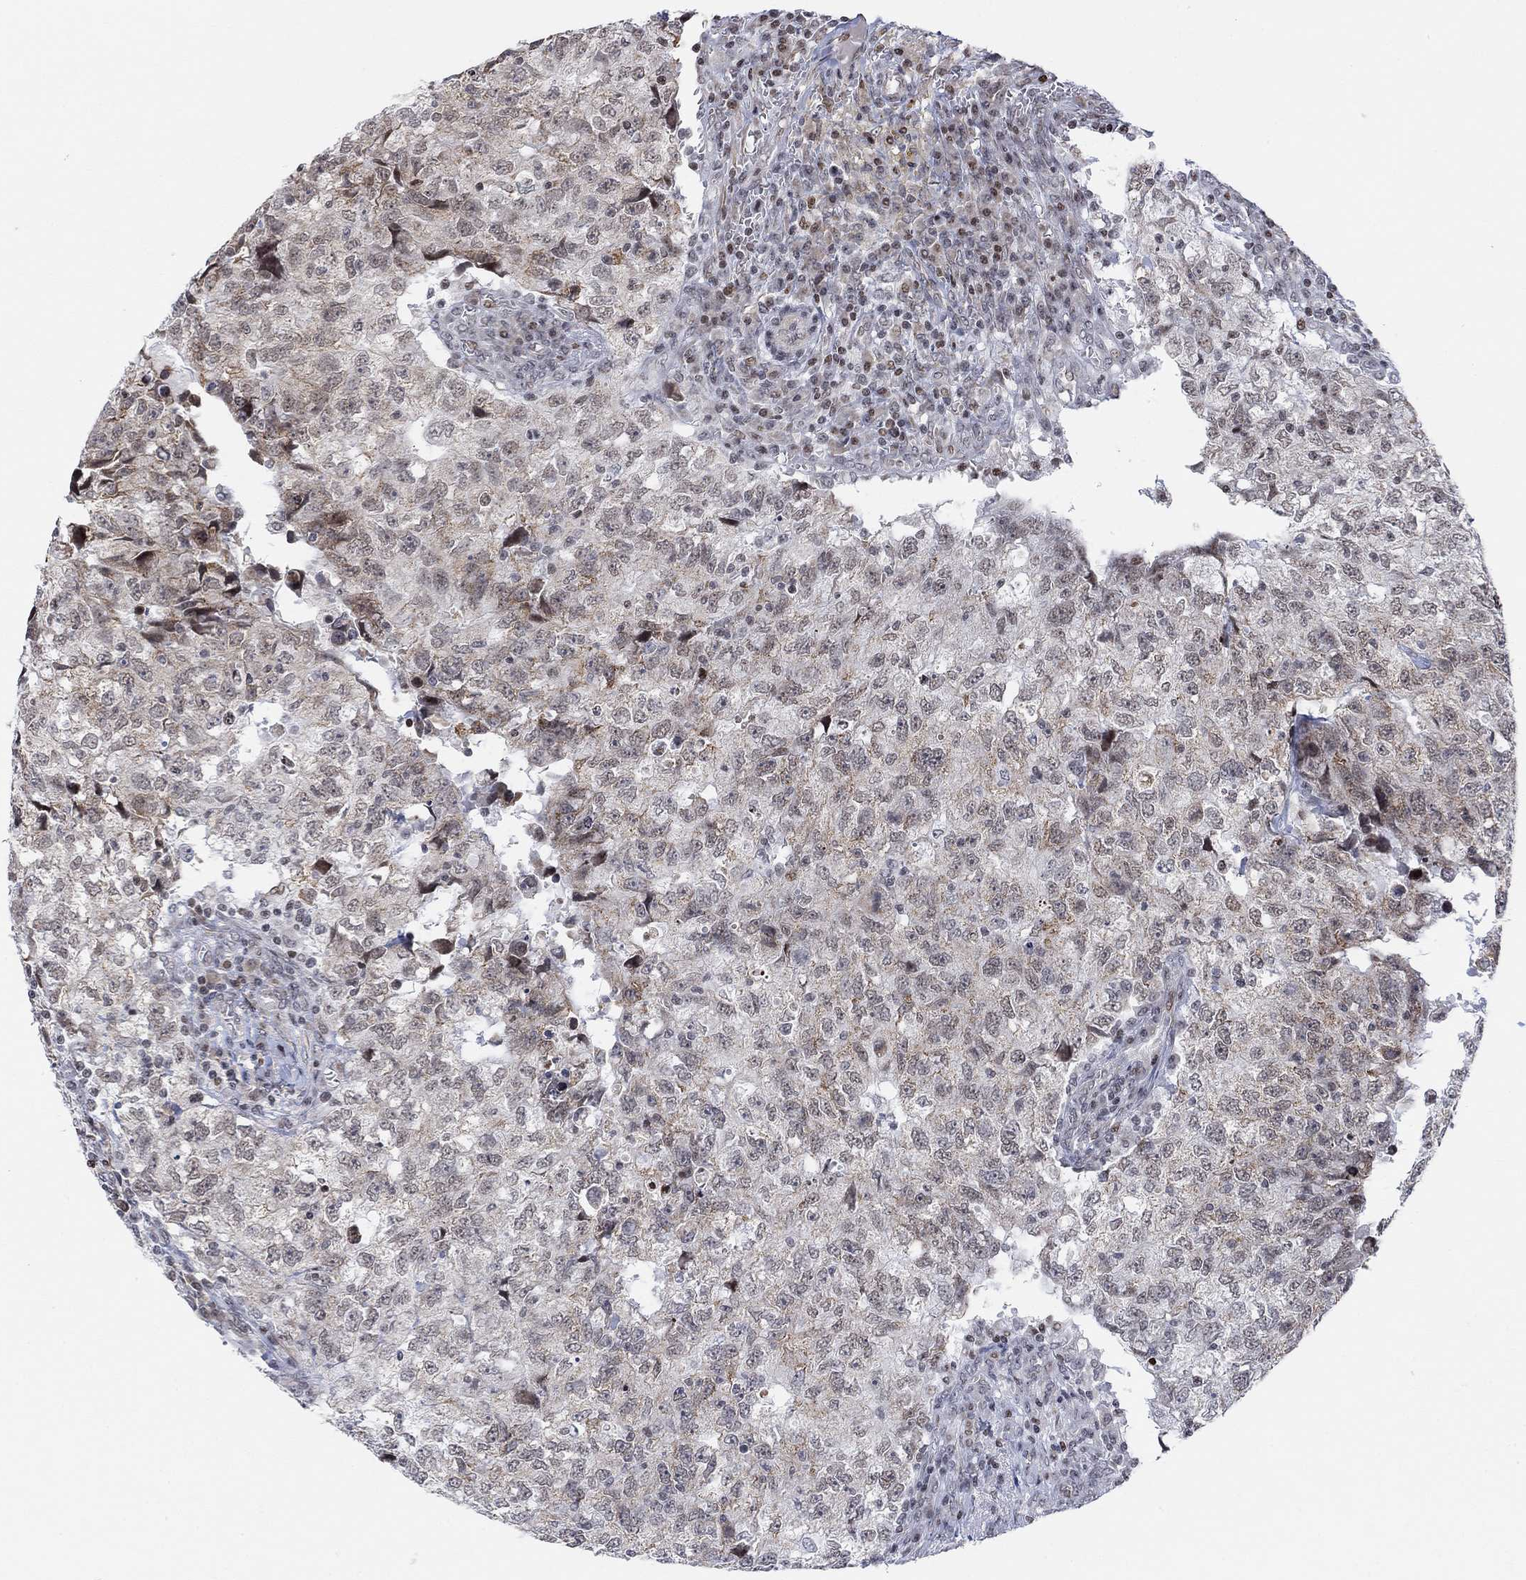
{"staining": {"intensity": "weak", "quantity": "<25%", "location": "cytoplasmic/membranous"}, "tissue": "breast cancer", "cell_type": "Tumor cells", "image_type": "cancer", "snomed": [{"axis": "morphology", "description": "Duct carcinoma"}, {"axis": "topography", "description": "Breast"}], "caption": "DAB (3,3'-diaminobenzidine) immunohistochemical staining of breast cancer exhibits no significant expression in tumor cells.", "gene": "ABHD14A", "patient": {"sex": "female", "age": 30}}